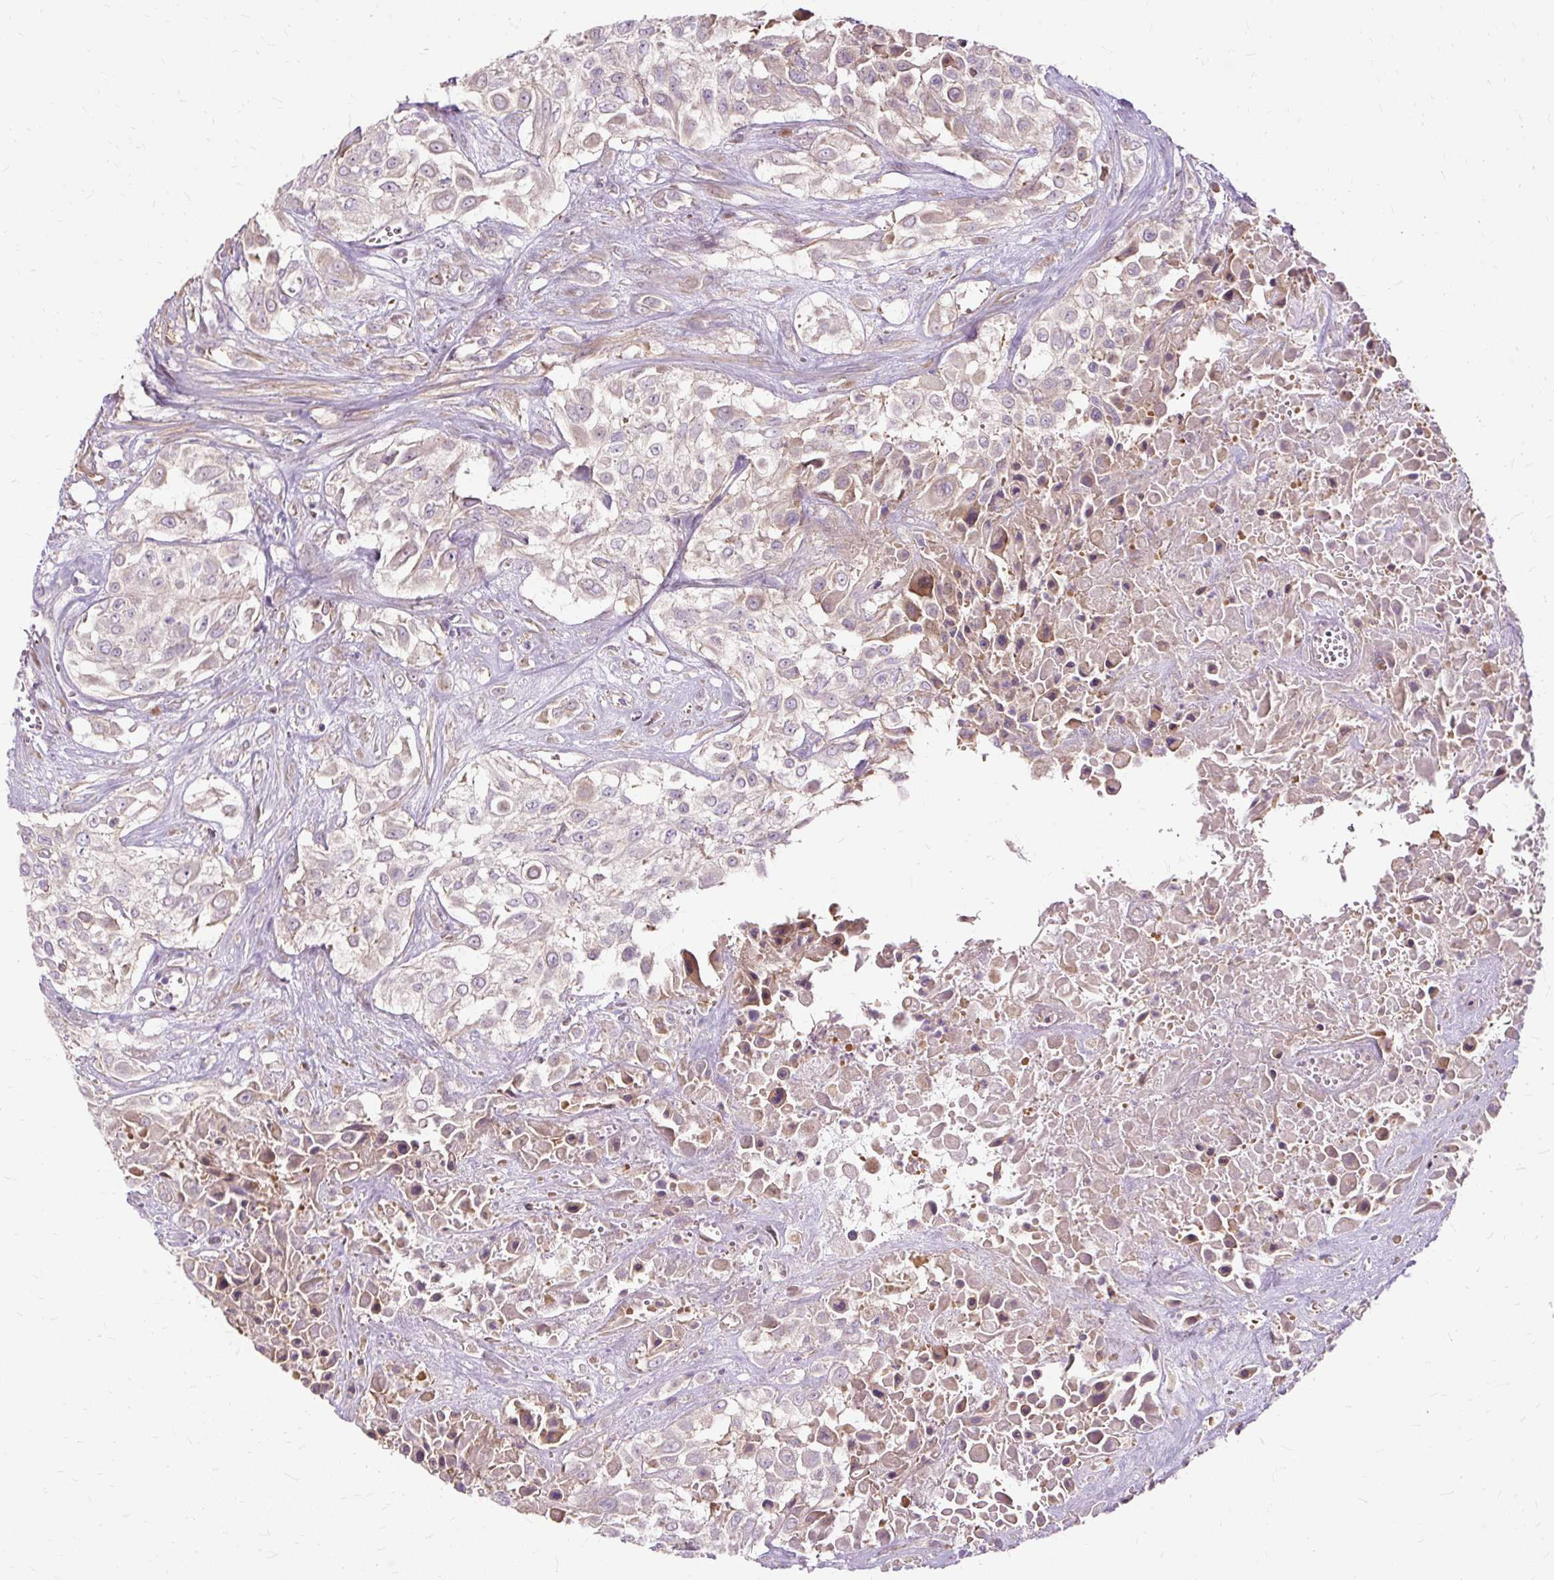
{"staining": {"intensity": "negative", "quantity": "none", "location": "none"}, "tissue": "urothelial cancer", "cell_type": "Tumor cells", "image_type": "cancer", "snomed": [{"axis": "morphology", "description": "Urothelial carcinoma, High grade"}, {"axis": "topography", "description": "Urinary bladder"}], "caption": "Human urothelial cancer stained for a protein using IHC demonstrates no positivity in tumor cells.", "gene": "TSPAN8", "patient": {"sex": "male", "age": 57}}